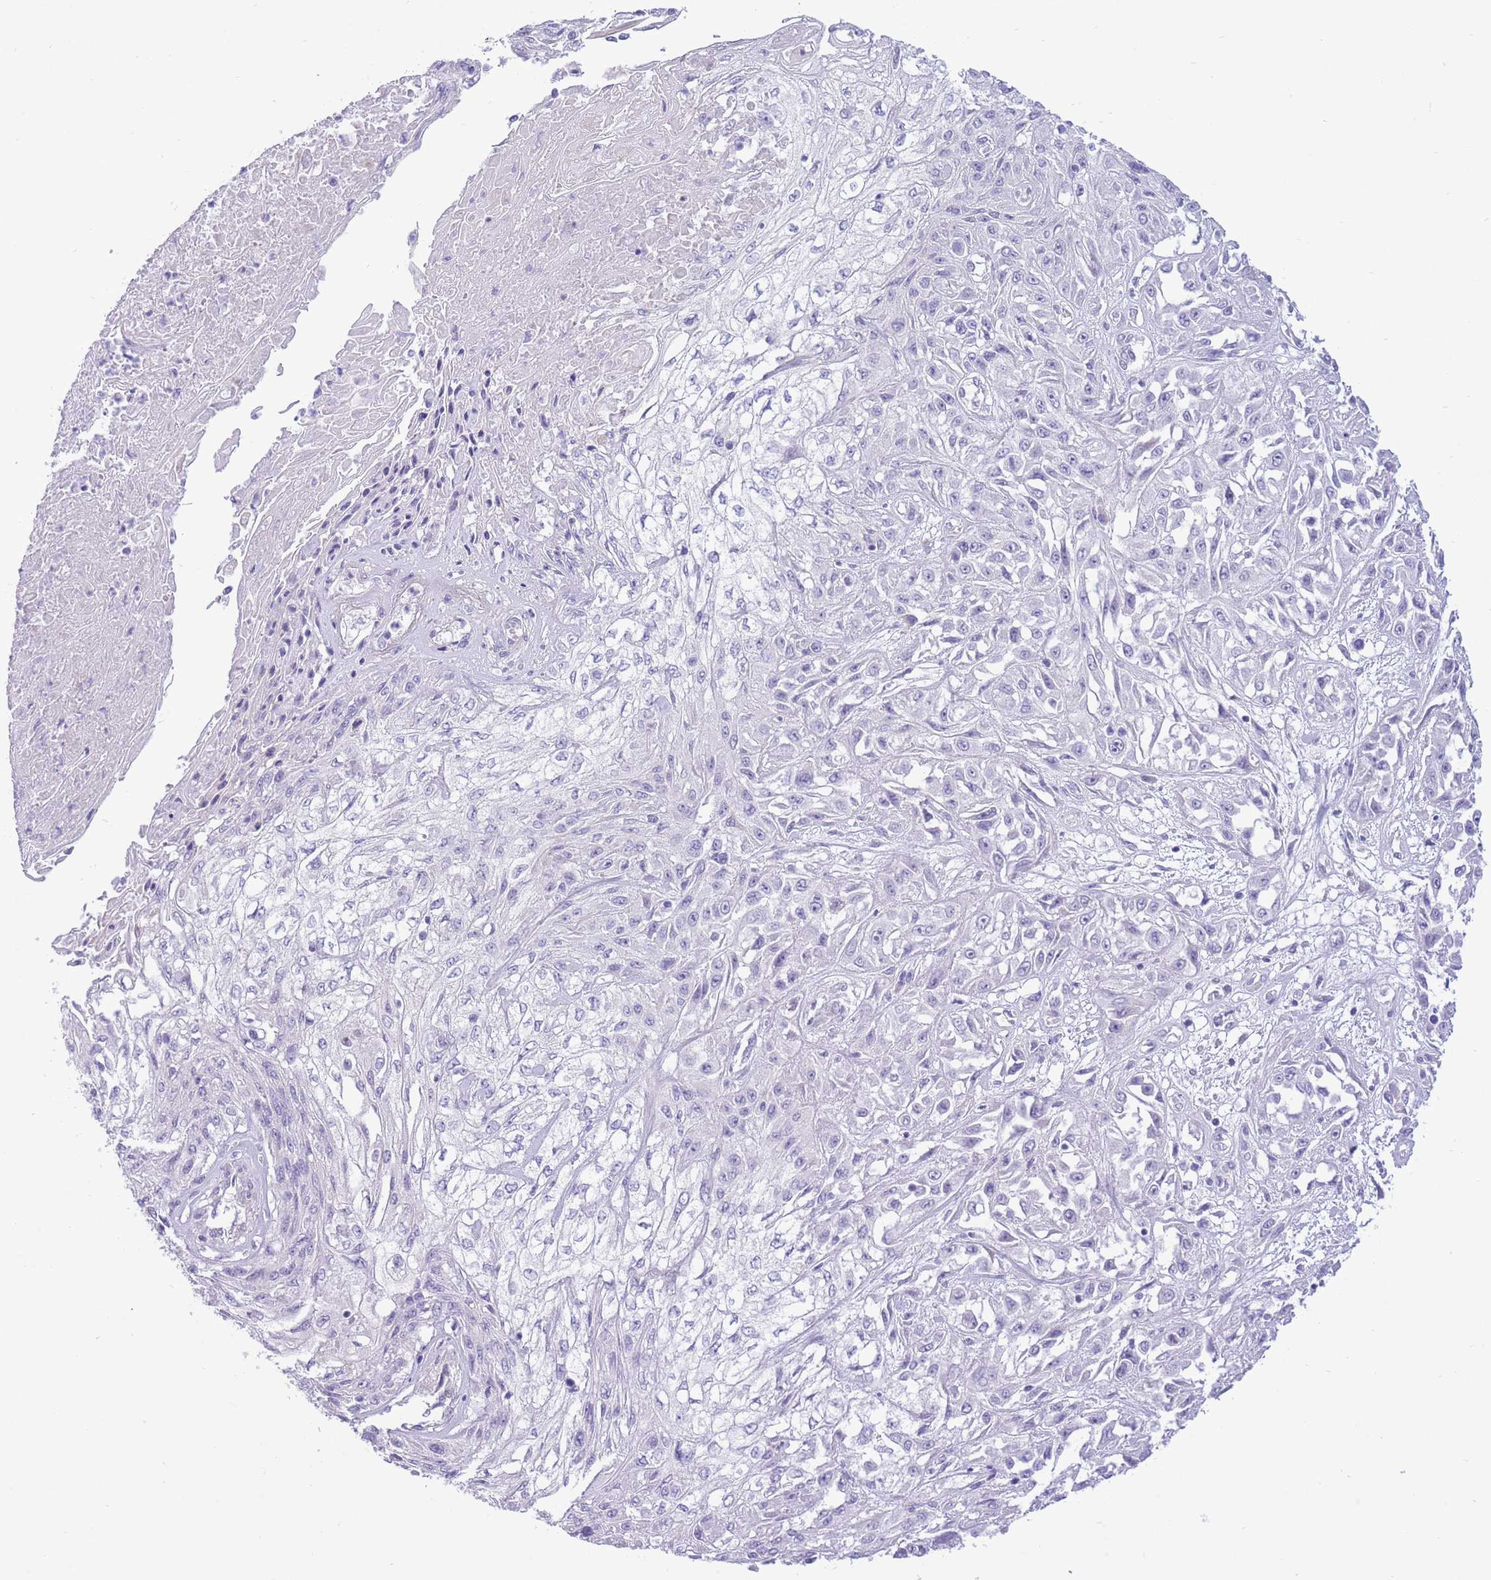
{"staining": {"intensity": "negative", "quantity": "none", "location": "none"}, "tissue": "skin cancer", "cell_type": "Tumor cells", "image_type": "cancer", "snomed": [{"axis": "morphology", "description": "Squamous cell carcinoma, NOS"}, {"axis": "morphology", "description": "Squamous cell carcinoma, metastatic, NOS"}, {"axis": "topography", "description": "Skin"}, {"axis": "topography", "description": "Lymph node"}], "caption": "Immunohistochemical staining of human skin squamous cell carcinoma shows no significant positivity in tumor cells. (IHC, brightfield microscopy, high magnification).", "gene": "ZC4H2", "patient": {"sex": "male", "age": 75}}